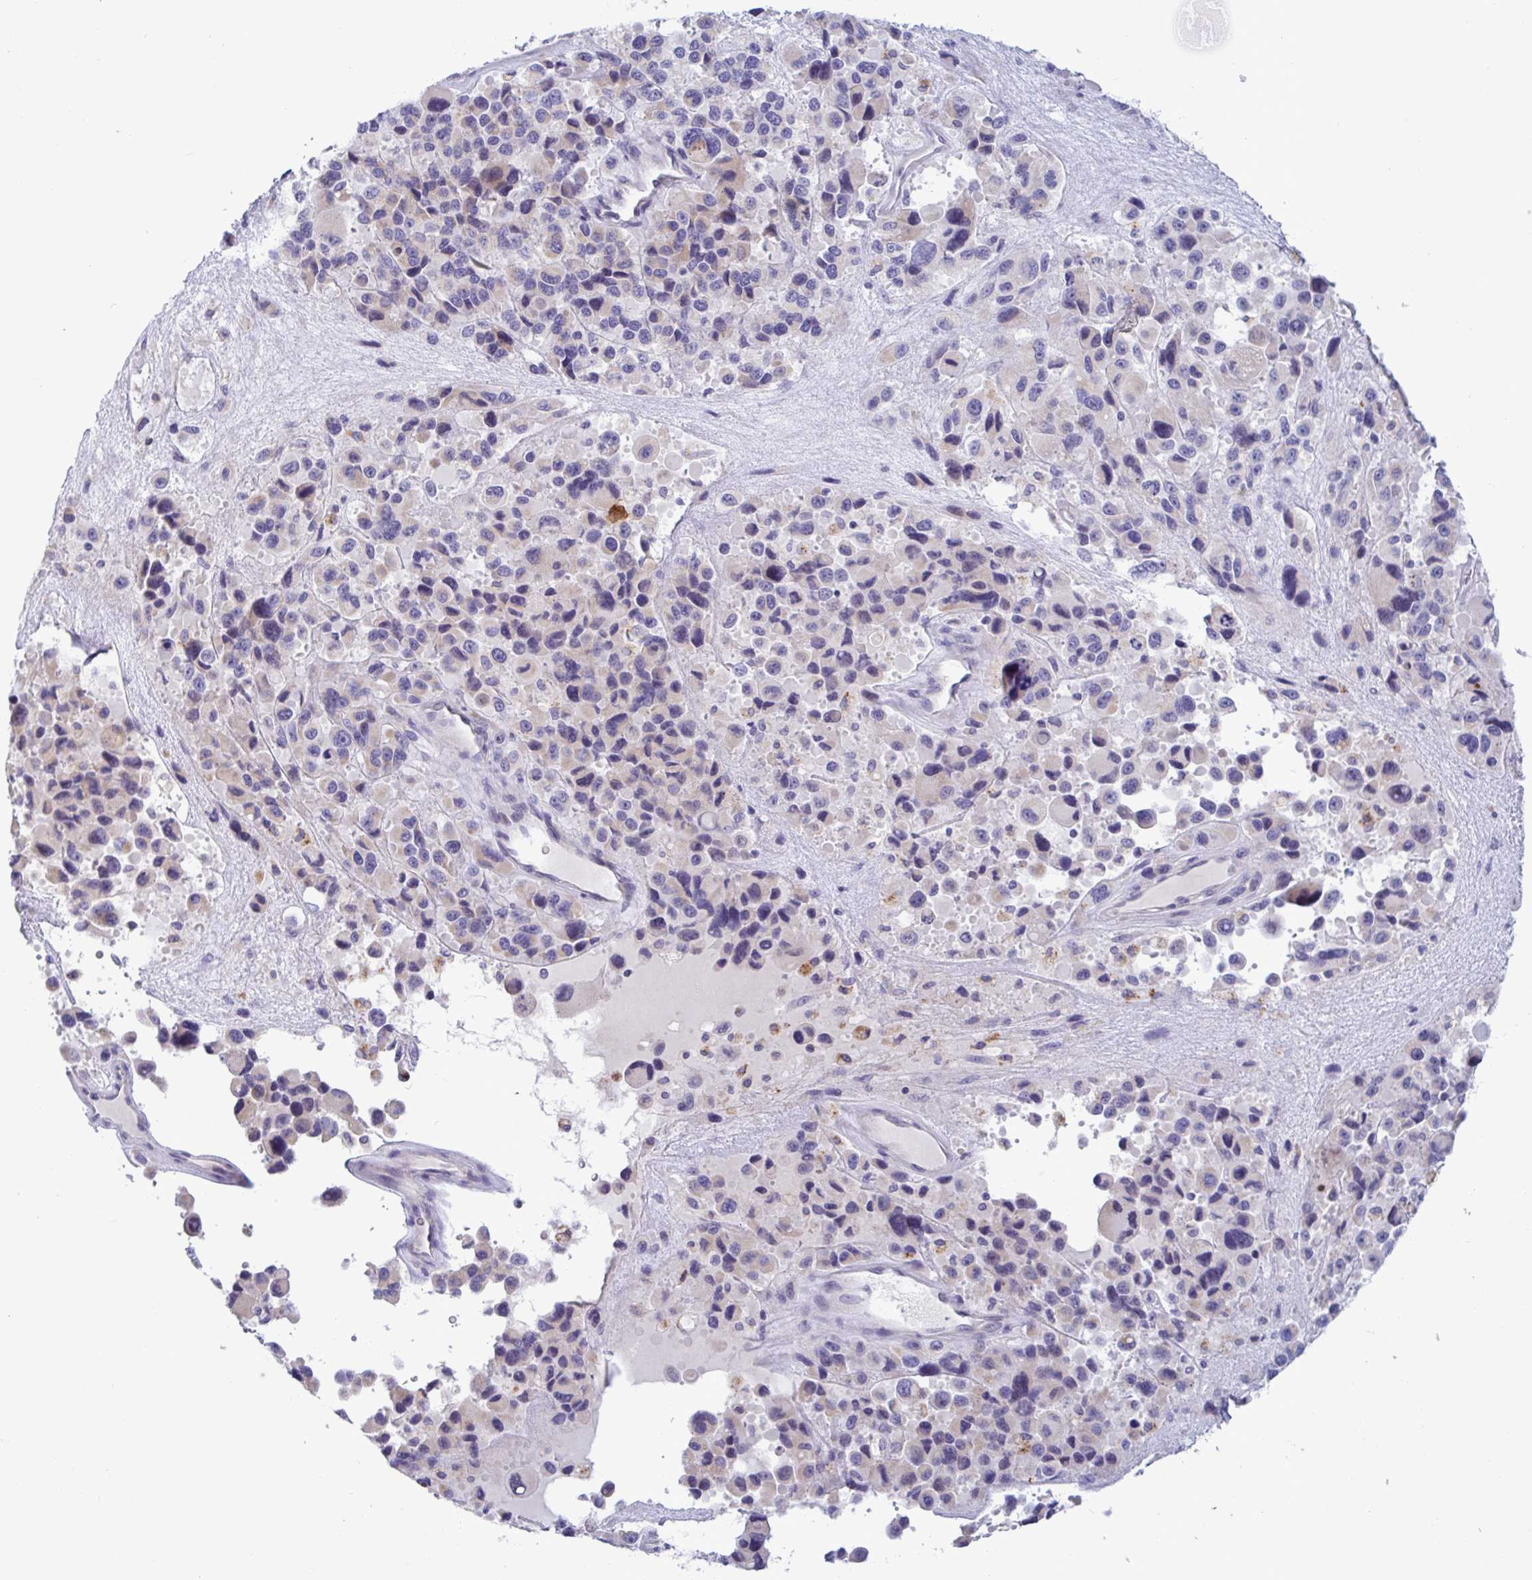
{"staining": {"intensity": "negative", "quantity": "none", "location": "none"}, "tissue": "melanoma", "cell_type": "Tumor cells", "image_type": "cancer", "snomed": [{"axis": "morphology", "description": "Malignant melanoma, Metastatic site"}, {"axis": "topography", "description": "Lymph node"}], "caption": "Immunohistochemical staining of human melanoma shows no significant positivity in tumor cells.", "gene": "TAS2R38", "patient": {"sex": "female", "age": 65}}